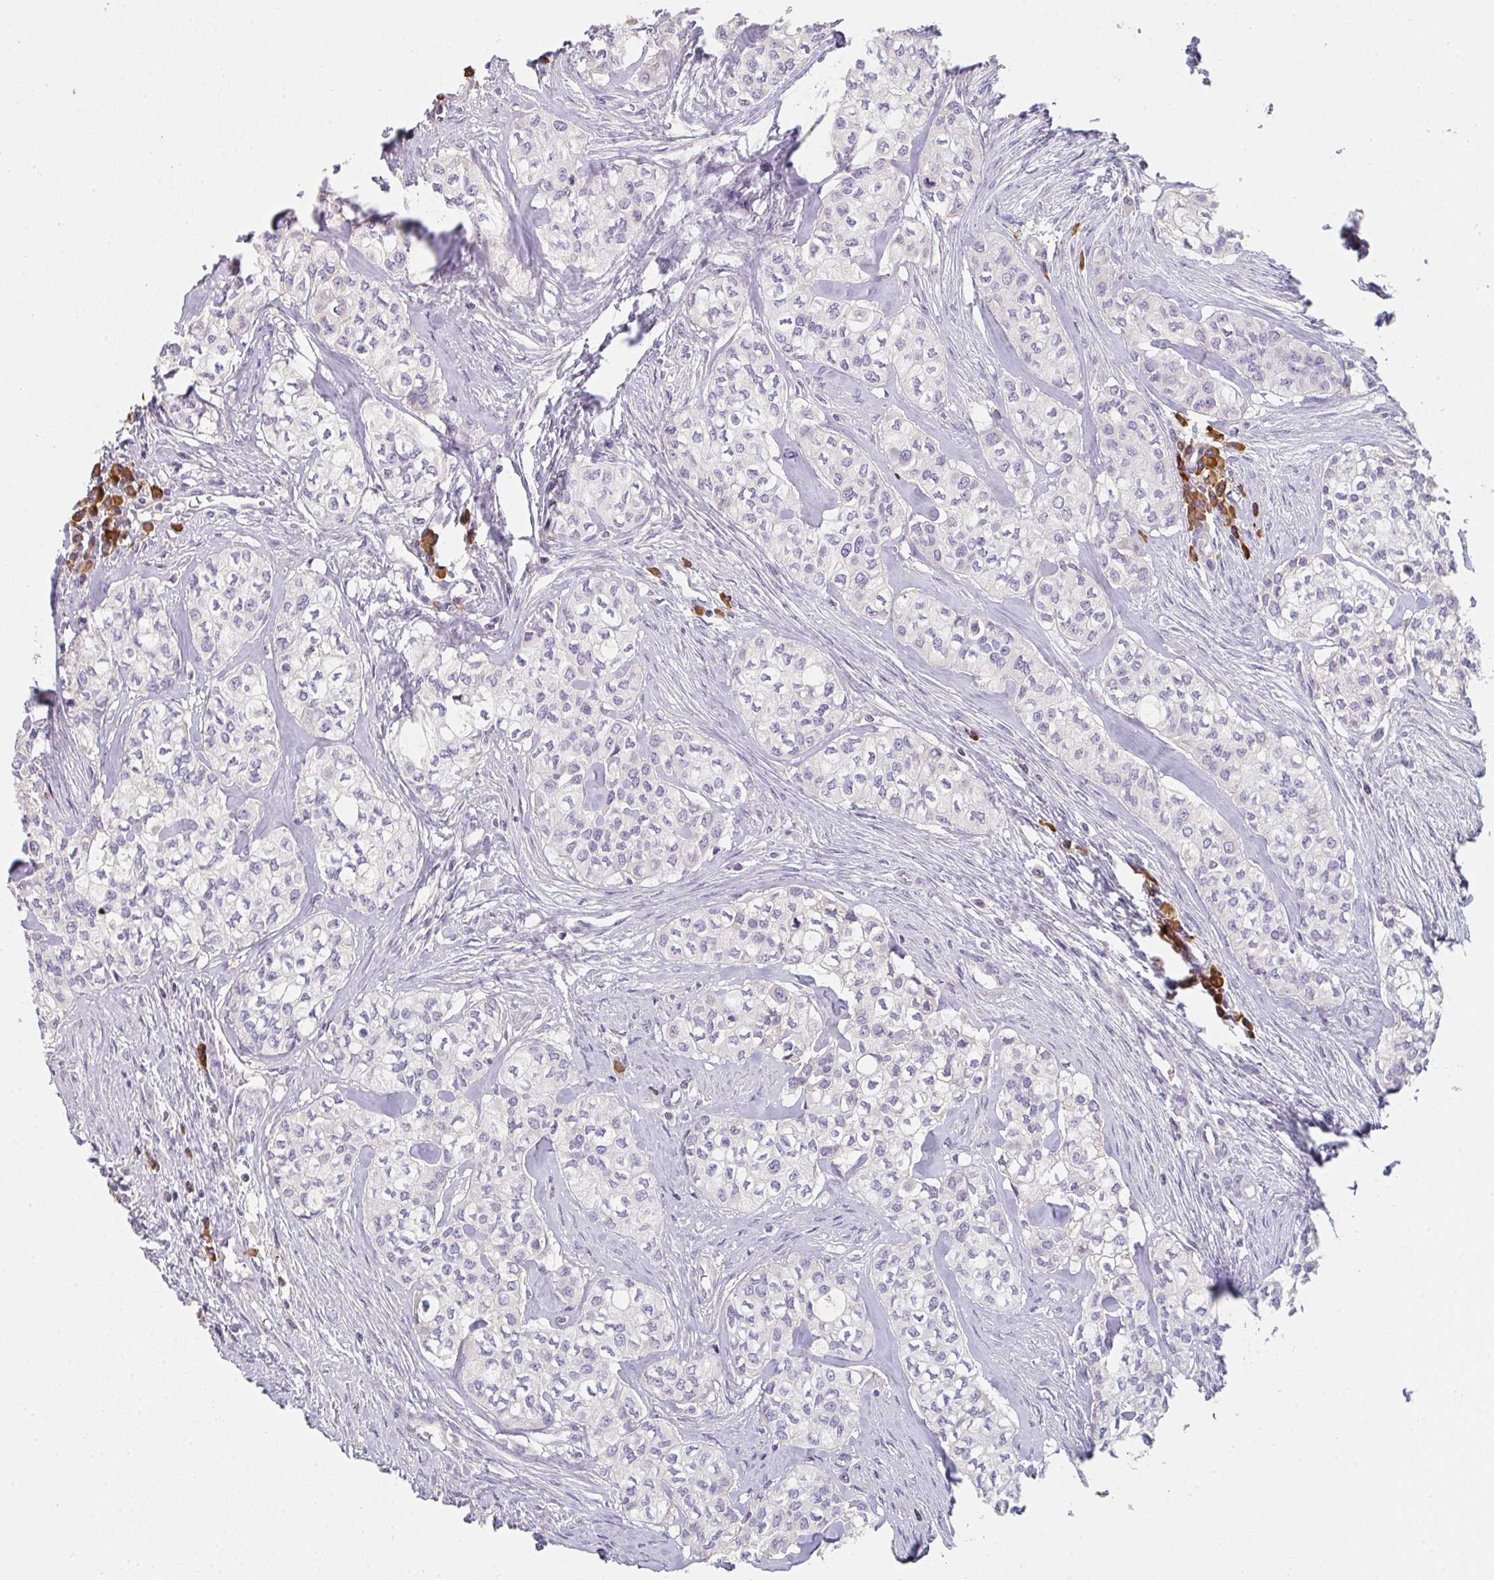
{"staining": {"intensity": "negative", "quantity": "none", "location": "none"}, "tissue": "head and neck cancer", "cell_type": "Tumor cells", "image_type": "cancer", "snomed": [{"axis": "morphology", "description": "Adenocarcinoma, NOS"}, {"axis": "topography", "description": "Head-Neck"}], "caption": "A micrograph of human head and neck cancer is negative for staining in tumor cells.", "gene": "ZNF215", "patient": {"sex": "male", "age": 81}}